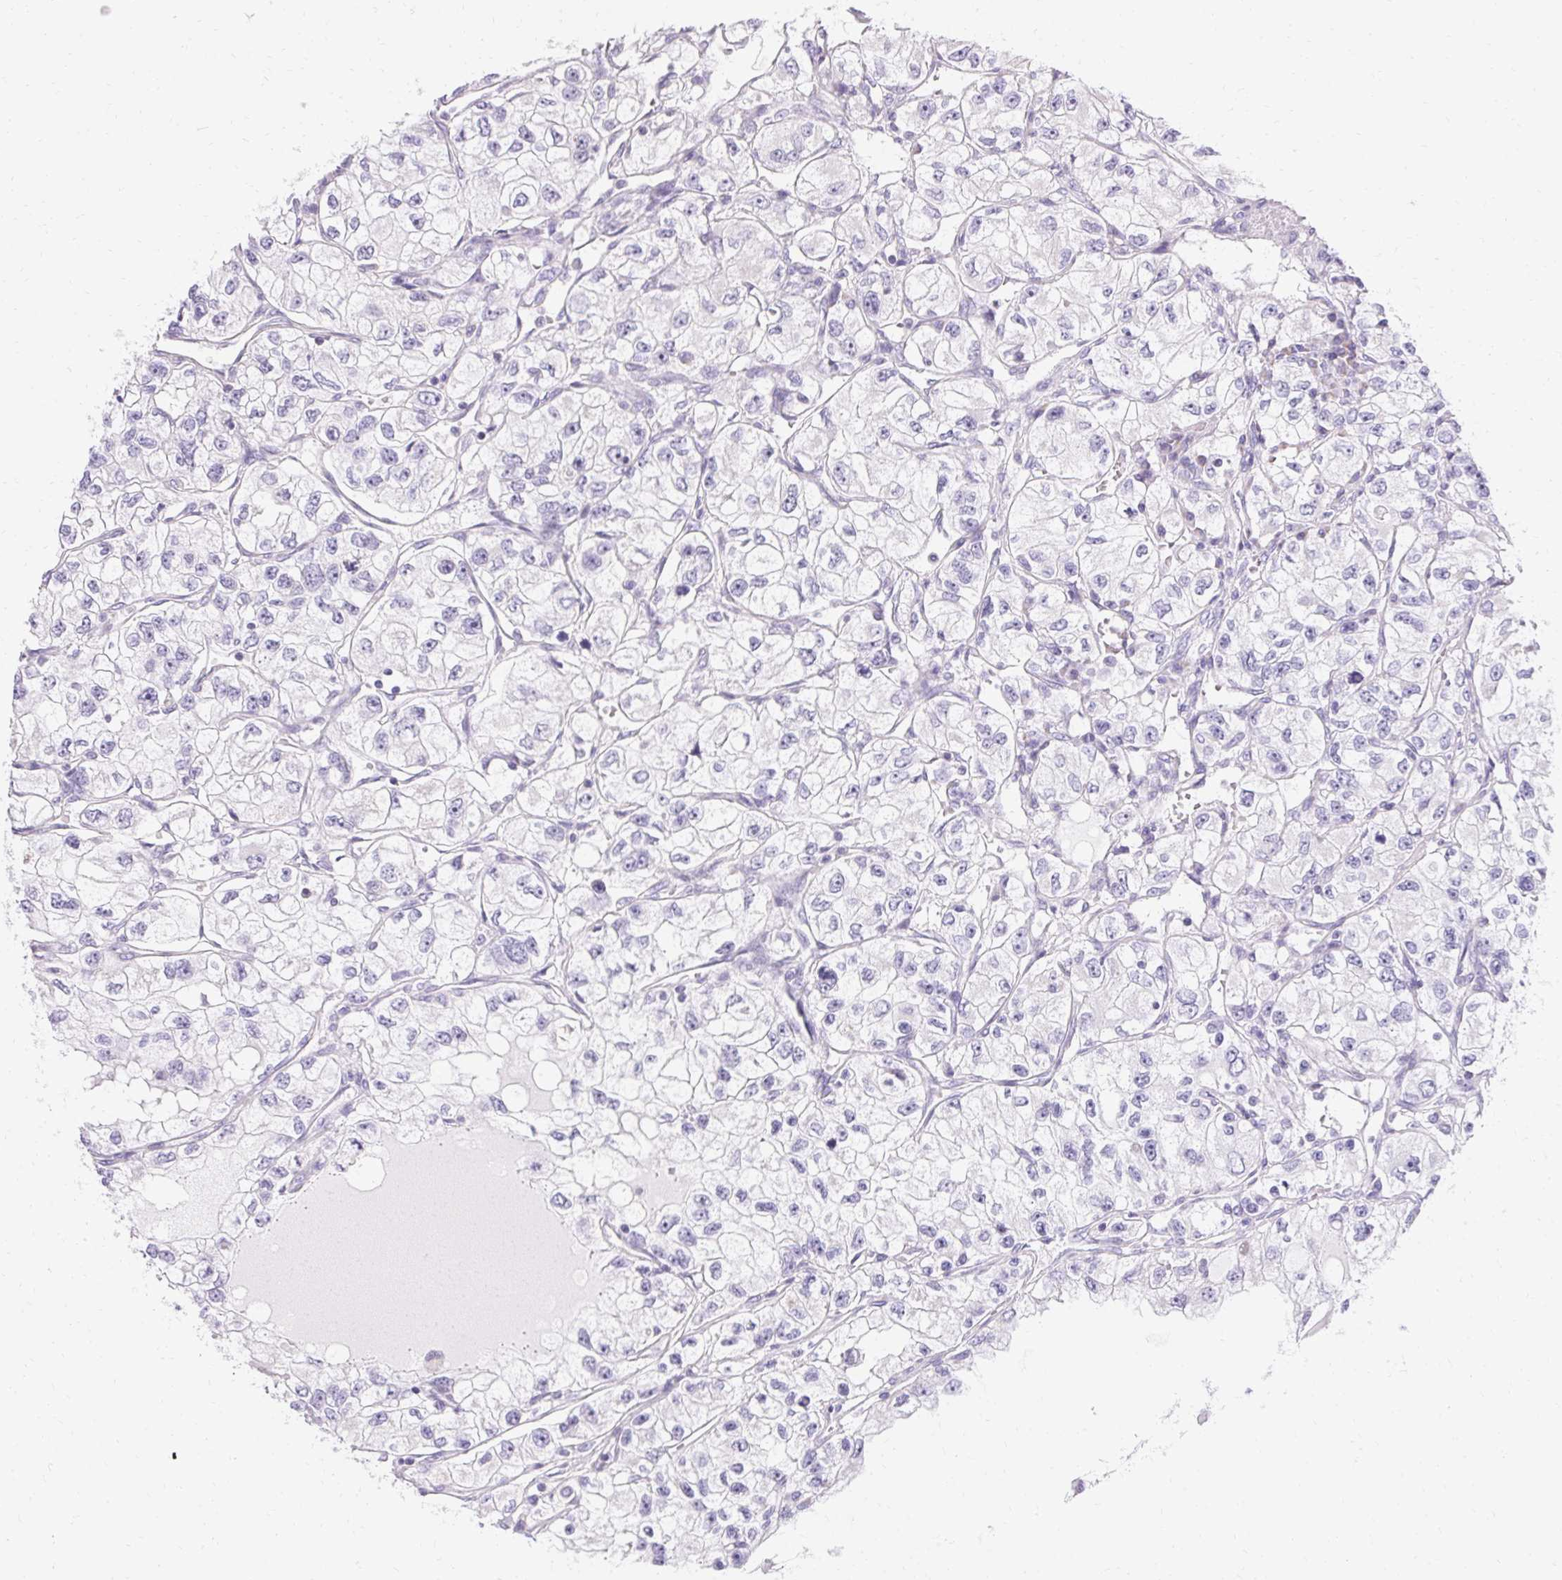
{"staining": {"intensity": "negative", "quantity": "none", "location": "none"}, "tissue": "renal cancer", "cell_type": "Tumor cells", "image_type": "cancer", "snomed": [{"axis": "morphology", "description": "Adenocarcinoma, NOS"}, {"axis": "topography", "description": "Kidney"}], "caption": "This is an immunohistochemistry (IHC) photomicrograph of human renal cancer. There is no positivity in tumor cells.", "gene": "ASGR2", "patient": {"sex": "female", "age": 59}}